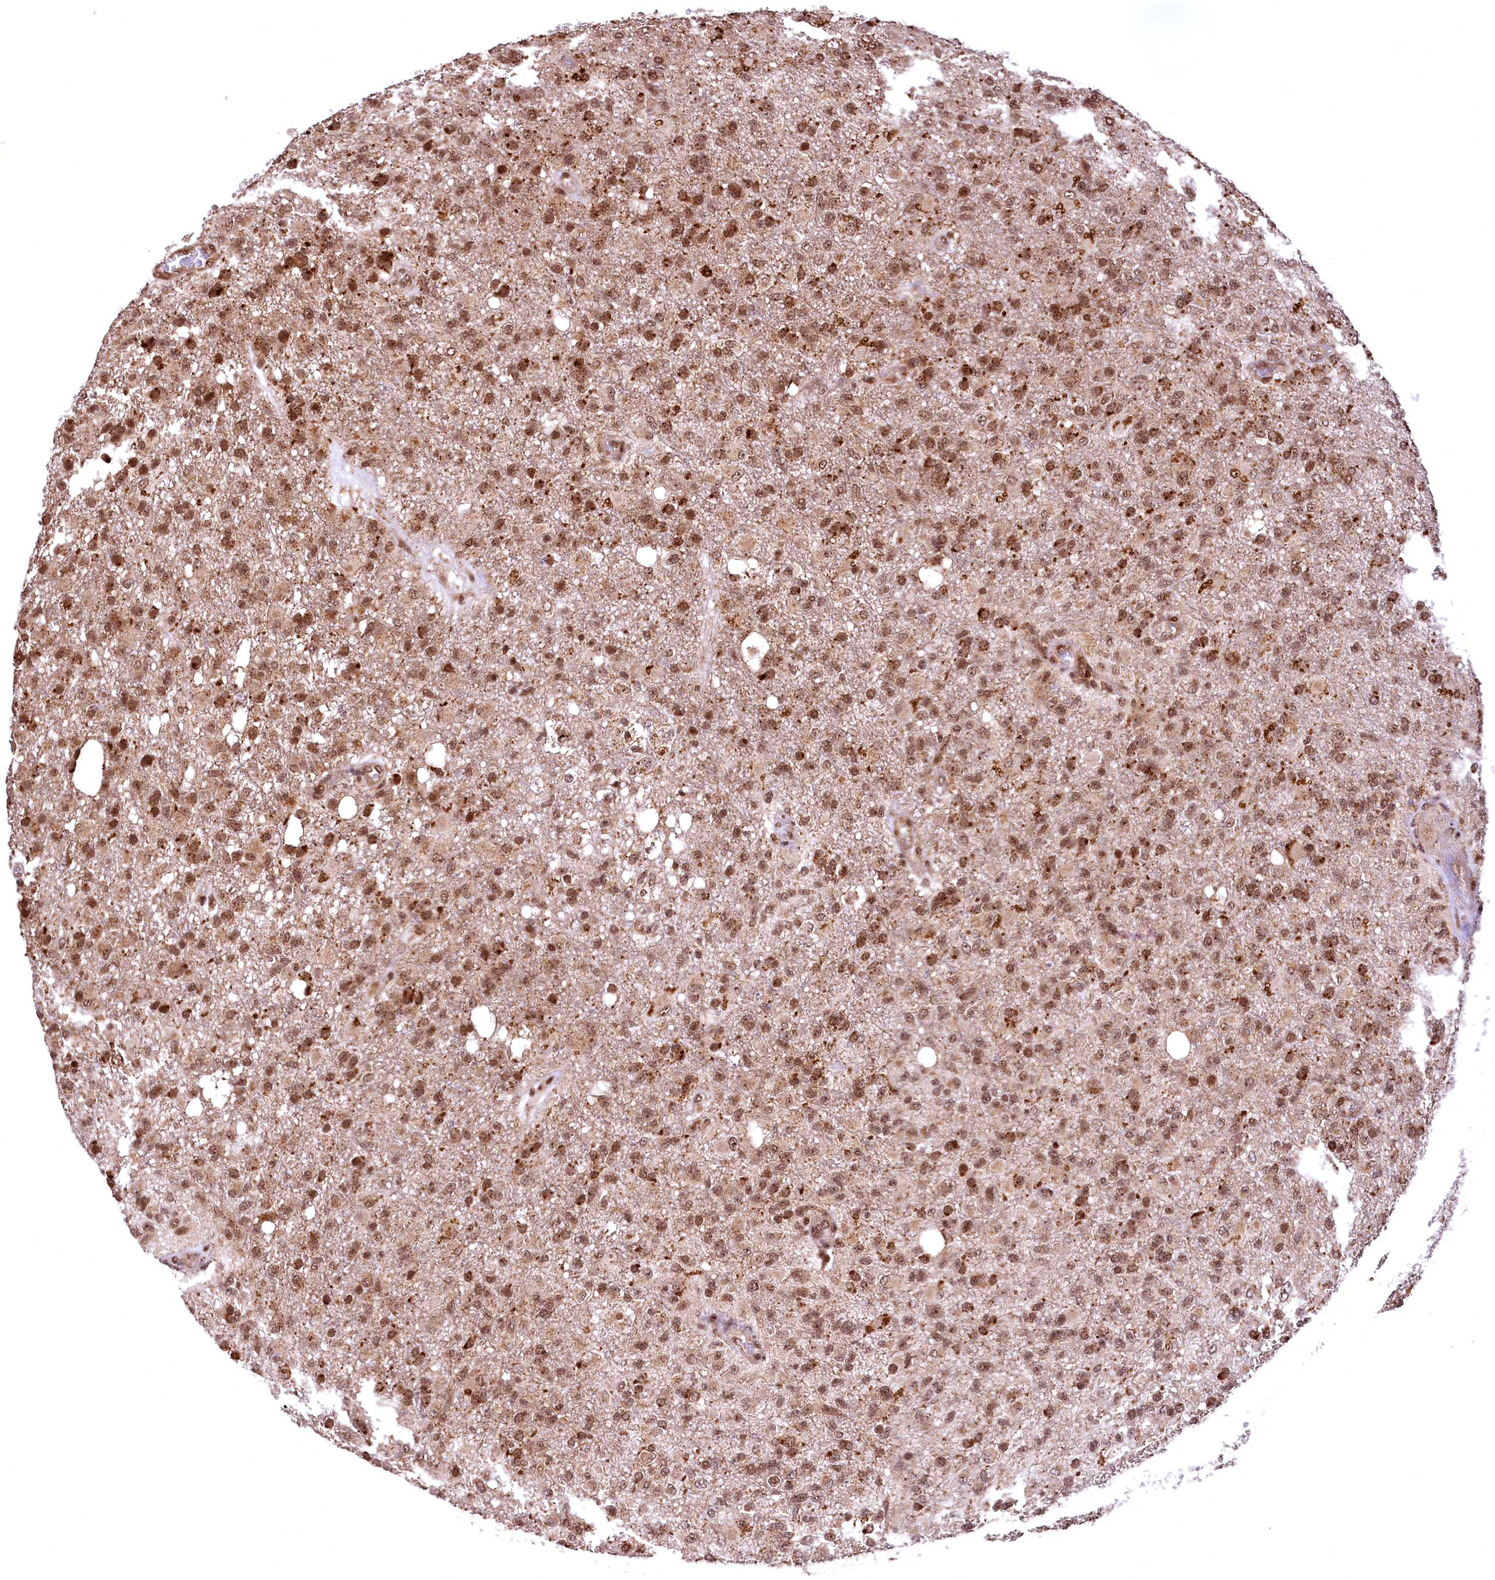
{"staining": {"intensity": "strong", "quantity": ">75%", "location": "cytoplasmic/membranous,nuclear"}, "tissue": "glioma", "cell_type": "Tumor cells", "image_type": "cancer", "snomed": [{"axis": "morphology", "description": "Glioma, malignant, High grade"}, {"axis": "topography", "description": "Brain"}], "caption": "Immunohistochemical staining of malignant glioma (high-grade) reveals high levels of strong cytoplasmic/membranous and nuclear protein positivity in approximately >75% of tumor cells.", "gene": "PDS5B", "patient": {"sex": "female", "age": 74}}